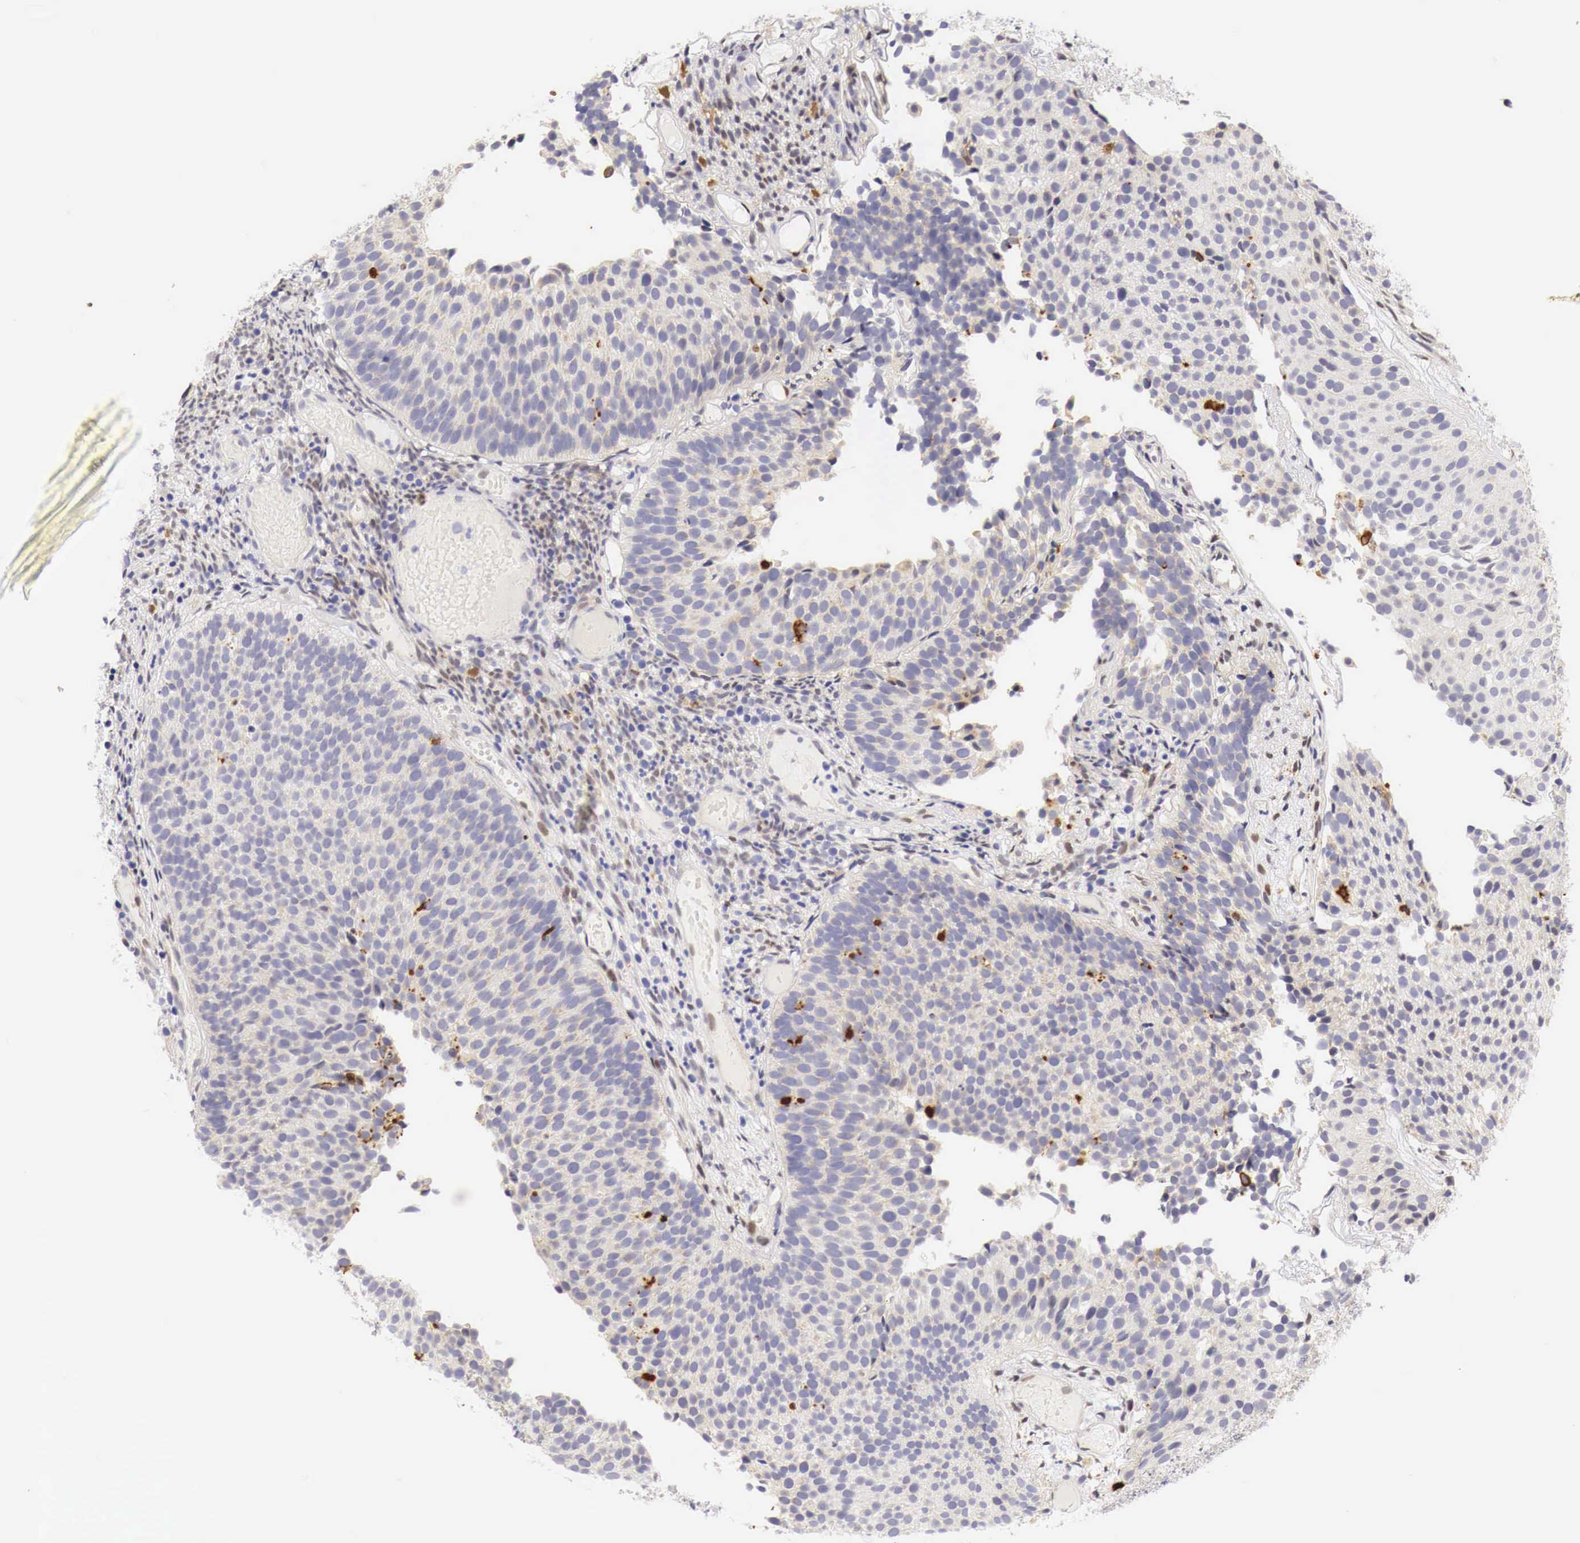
{"staining": {"intensity": "negative", "quantity": "none", "location": "none"}, "tissue": "urothelial cancer", "cell_type": "Tumor cells", "image_type": "cancer", "snomed": [{"axis": "morphology", "description": "Urothelial carcinoma, Low grade"}, {"axis": "topography", "description": "Urinary bladder"}], "caption": "IHC micrograph of human low-grade urothelial carcinoma stained for a protein (brown), which reveals no positivity in tumor cells.", "gene": "CASP3", "patient": {"sex": "male", "age": 85}}